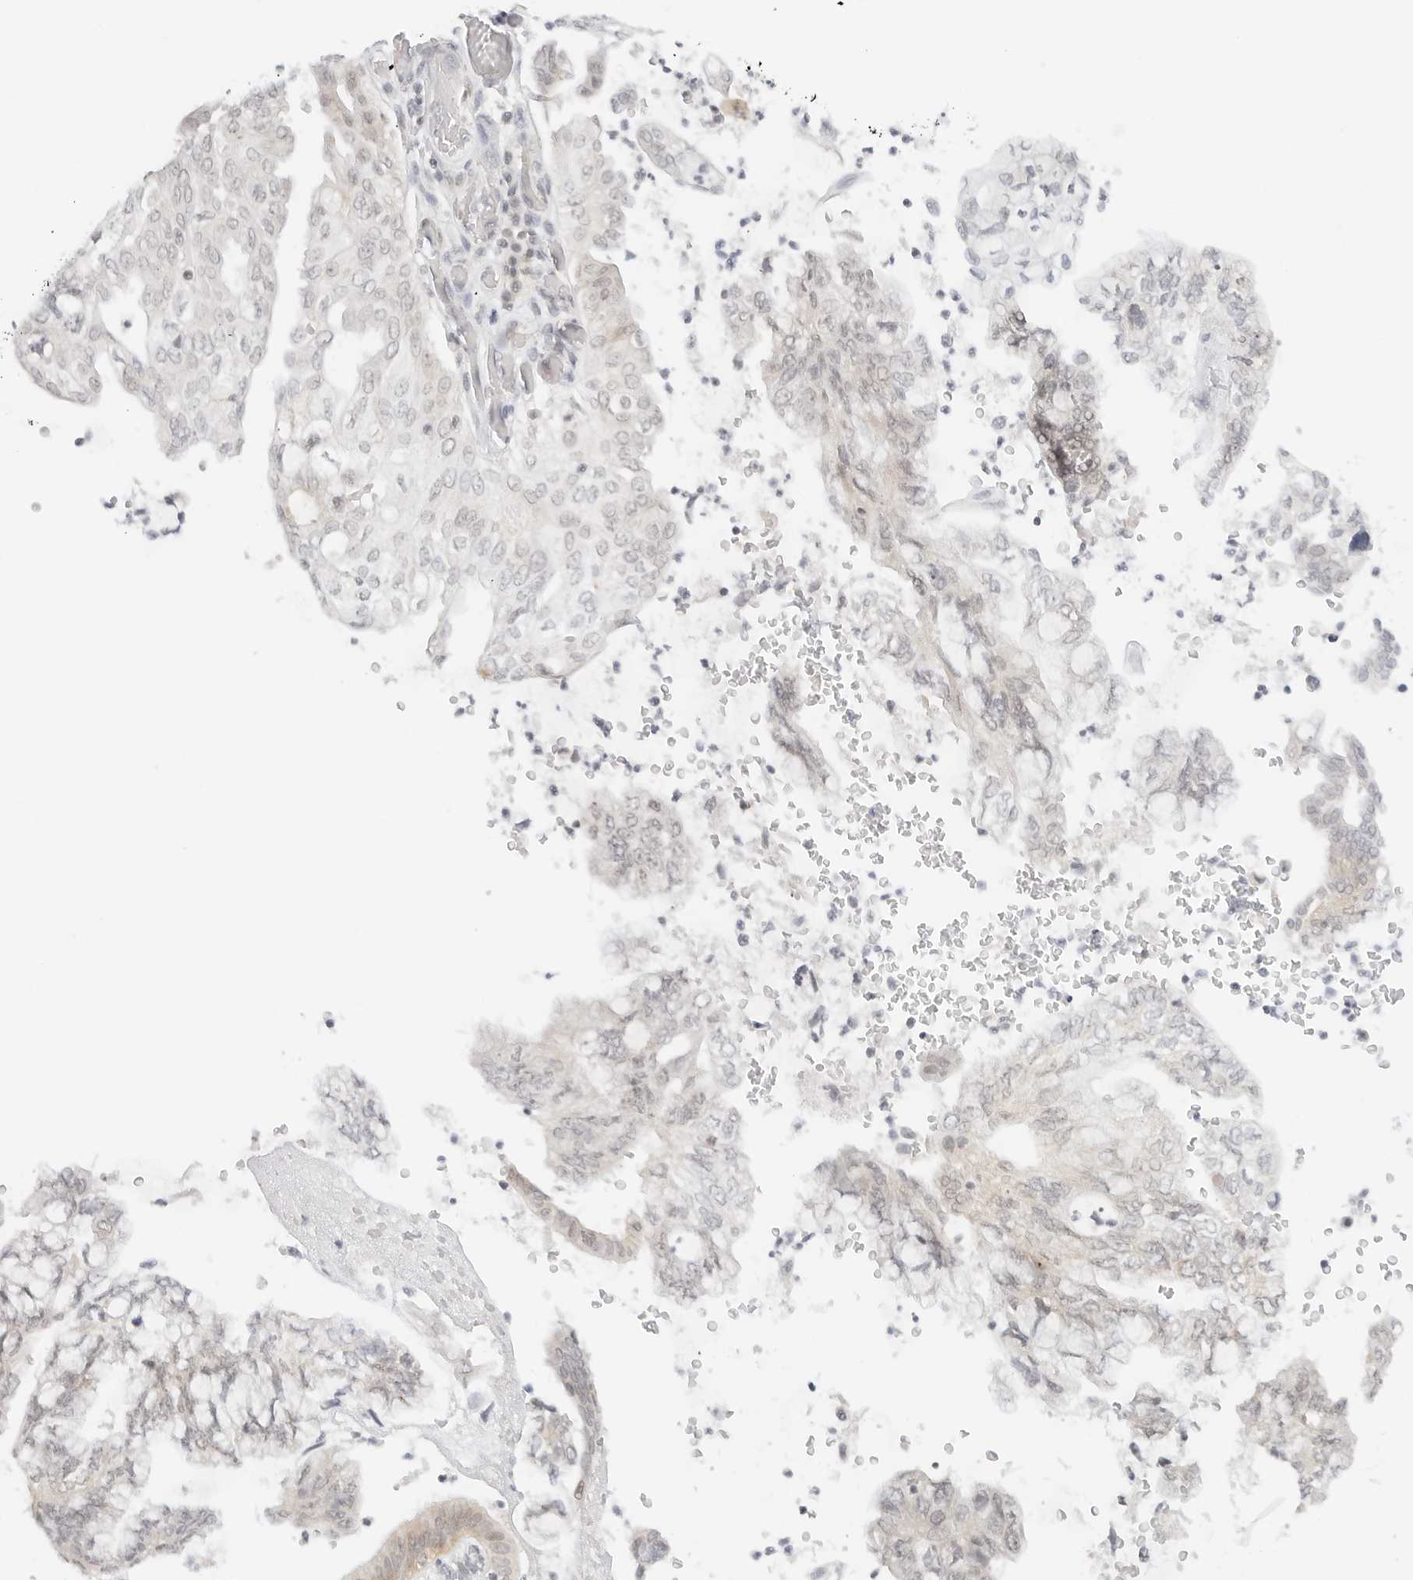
{"staining": {"intensity": "weak", "quantity": "25%-75%", "location": "cytoplasmic/membranous,nuclear"}, "tissue": "pancreatic cancer", "cell_type": "Tumor cells", "image_type": "cancer", "snomed": [{"axis": "morphology", "description": "Adenocarcinoma, NOS"}, {"axis": "topography", "description": "Pancreas"}], "caption": "The immunohistochemical stain shows weak cytoplasmic/membranous and nuclear staining in tumor cells of adenocarcinoma (pancreatic) tissue. (IHC, brightfield microscopy, high magnification).", "gene": "NEO1", "patient": {"sex": "female", "age": 73}}